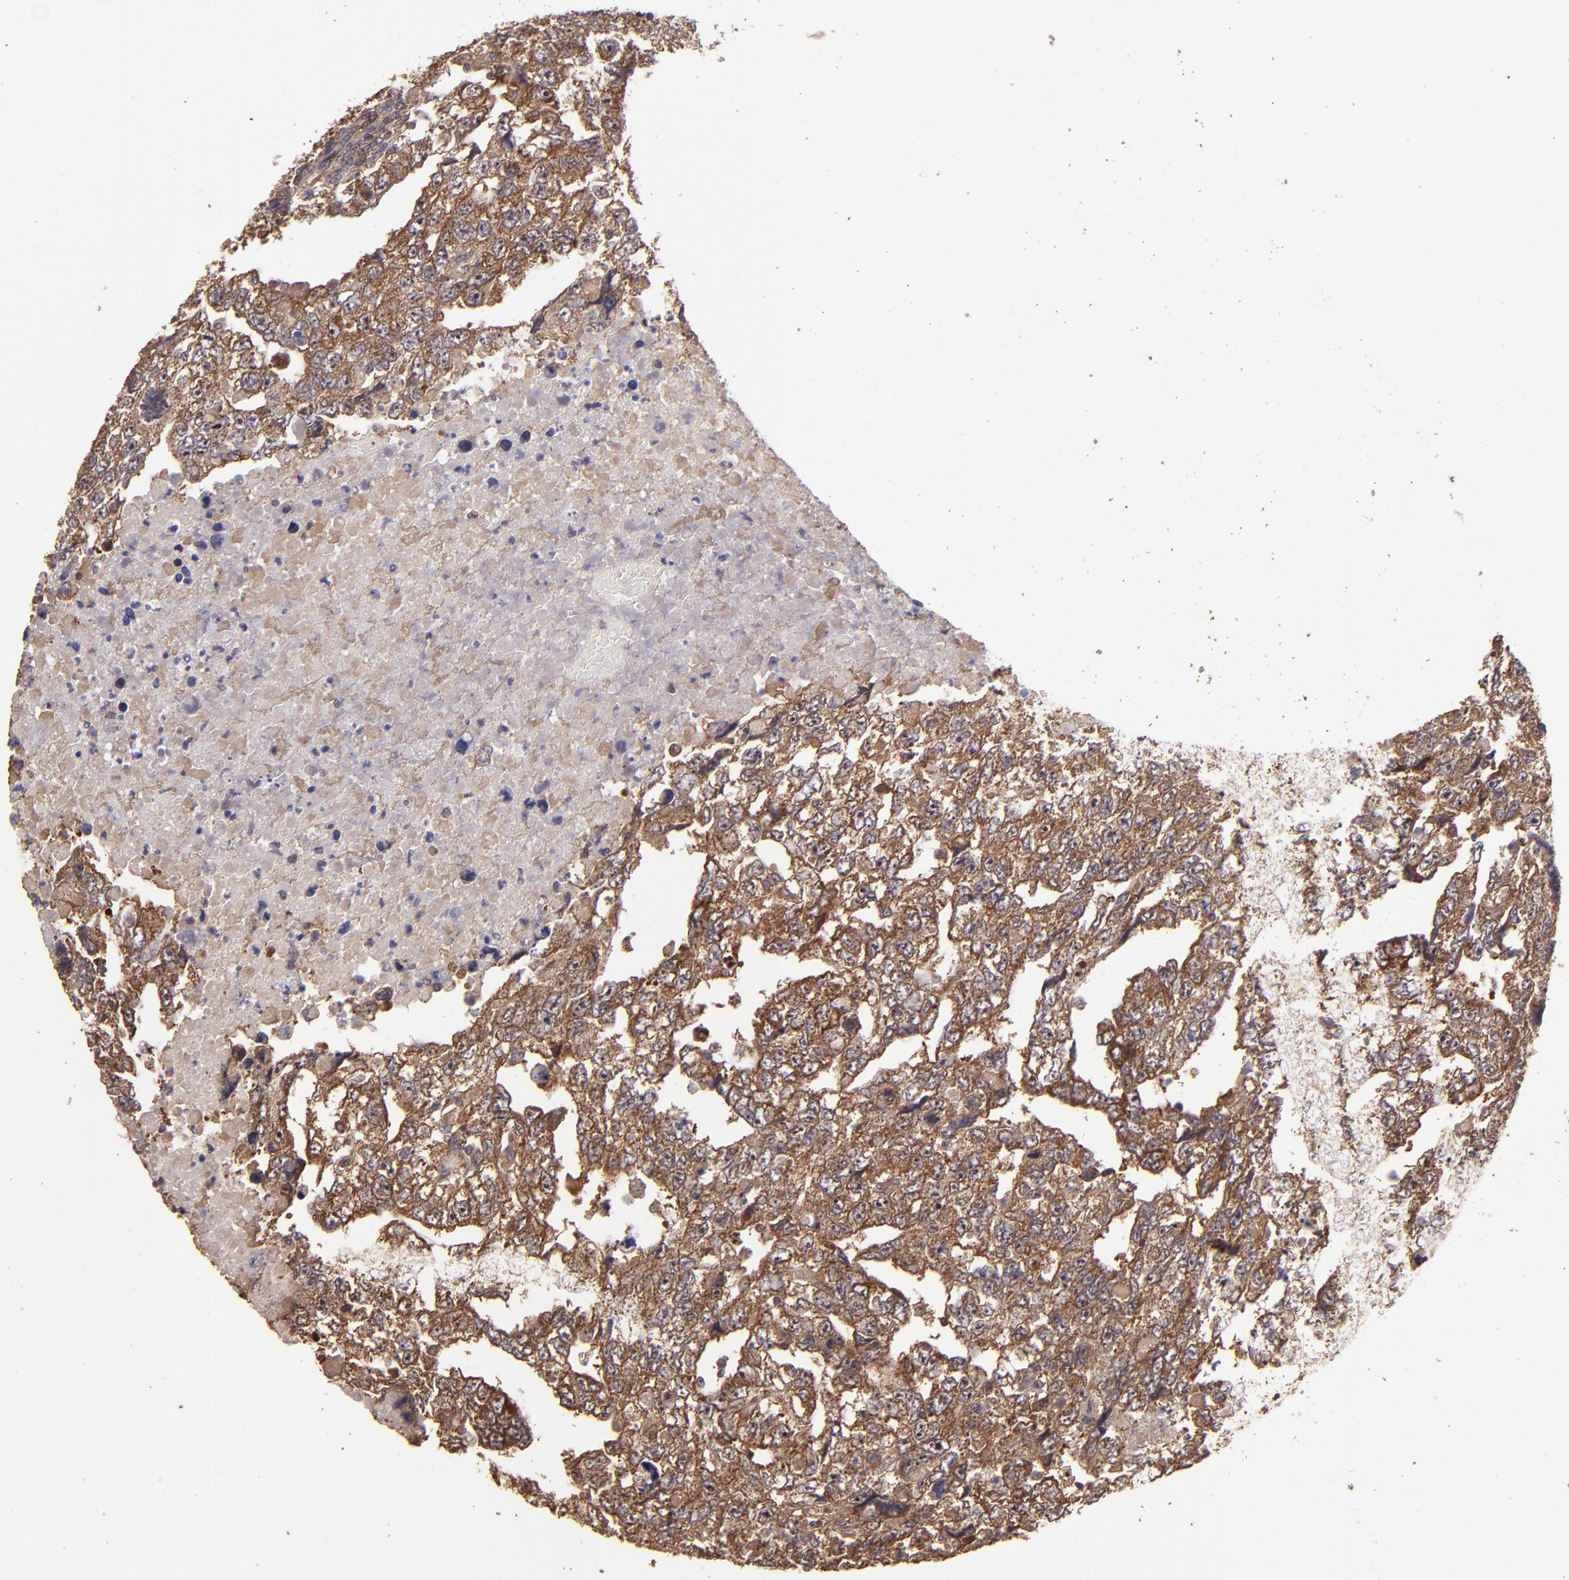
{"staining": {"intensity": "strong", "quantity": ">75%", "location": "cytoplasmic/membranous"}, "tissue": "testis cancer", "cell_type": "Tumor cells", "image_type": "cancer", "snomed": [{"axis": "morphology", "description": "Carcinoma, Embryonal, NOS"}, {"axis": "topography", "description": "Testis"}], "caption": "A high amount of strong cytoplasmic/membranous expression is present in about >75% of tumor cells in embryonal carcinoma (testis) tissue.", "gene": "USP51", "patient": {"sex": "male", "age": 36}}